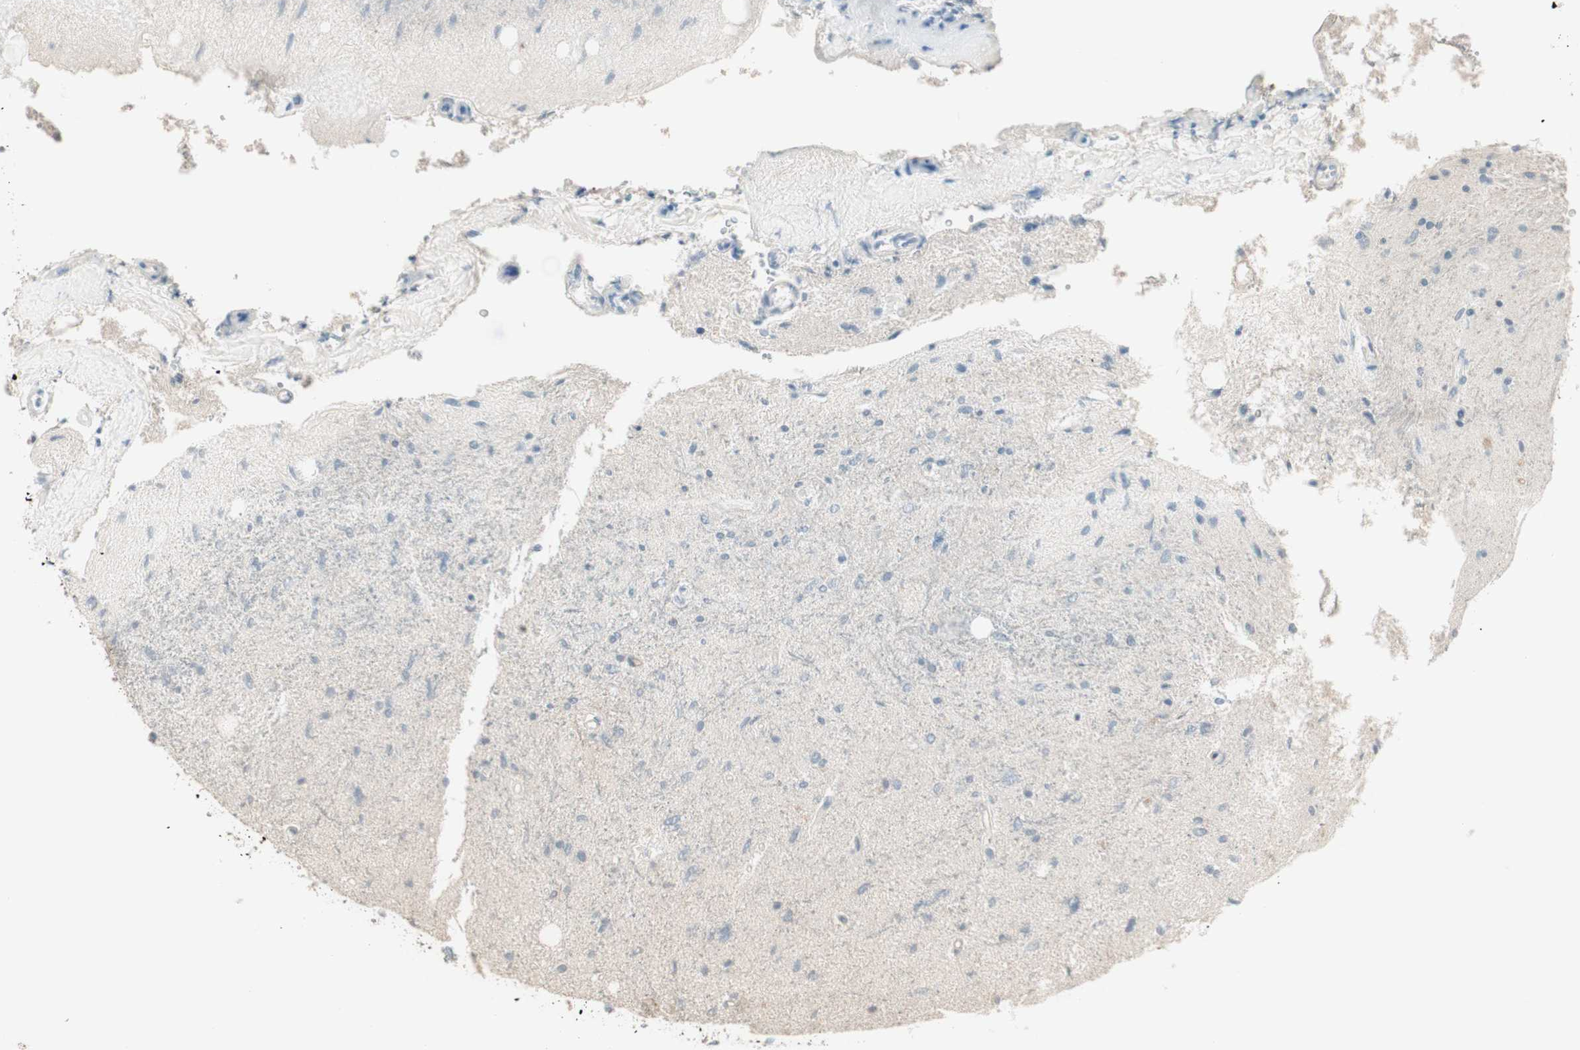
{"staining": {"intensity": "negative", "quantity": "none", "location": "none"}, "tissue": "glioma", "cell_type": "Tumor cells", "image_type": "cancer", "snomed": [{"axis": "morphology", "description": "Glioma, malignant, Low grade"}, {"axis": "topography", "description": "Brain"}], "caption": "Tumor cells show no significant positivity in low-grade glioma (malignant).", "gene": "IFNG", "patient": {"sex": "male", "age": 77}}